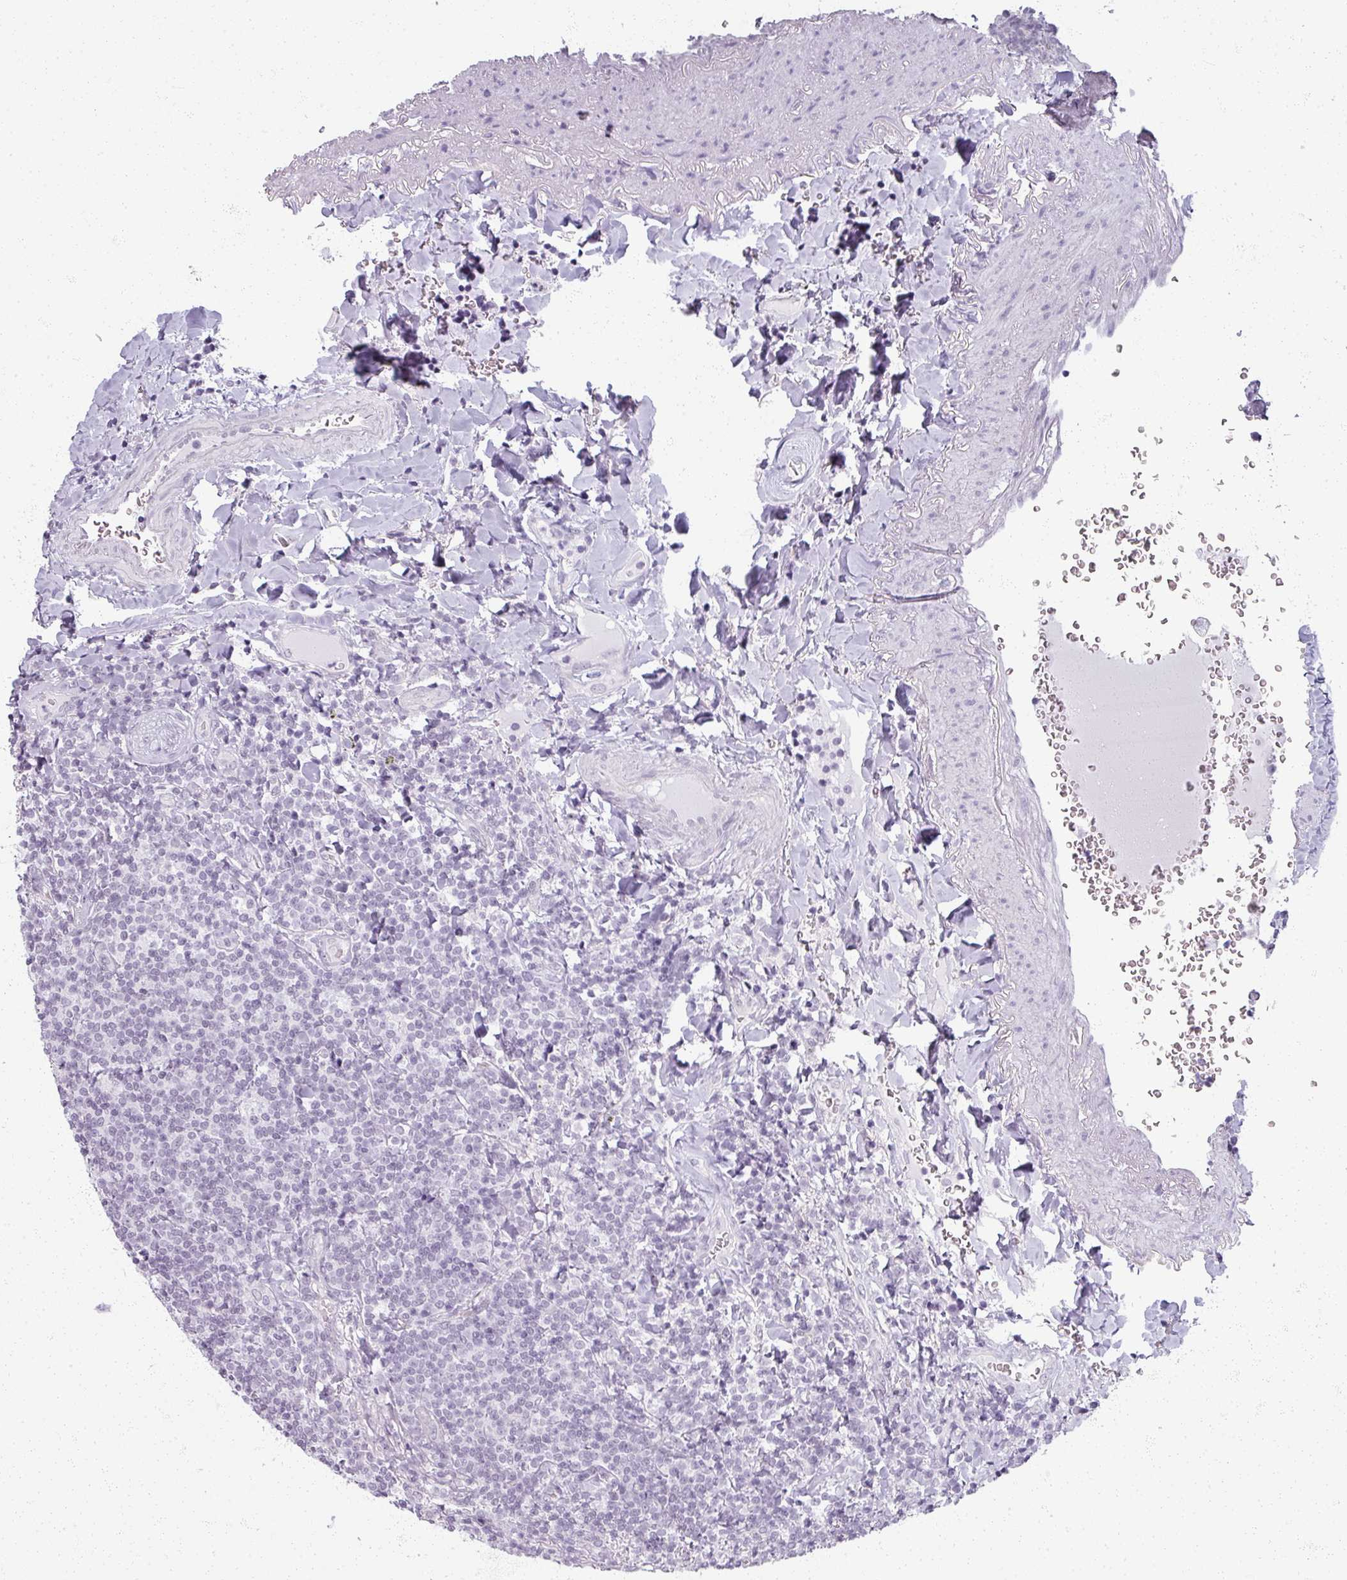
{"staining": {"intensity": "negative", "quantity": "none", "location": "none"}, "tissue": "lymphoma", "cell_type": "Tumor cells", "image_type": "cancer", "snomed": [{"axis": "morphology", "description": "Malignant lymphoma, non-Hodgkin's type, Low grade"}, {"axis": "topography", "description": "Lung"}], "caption": "IHC of lymphoma shows no staining in tumor cells. (DAB immunohistochemistry, high magnification).", "gene": "RFPL2", "patient": {"sex": "female", "age": 71}}